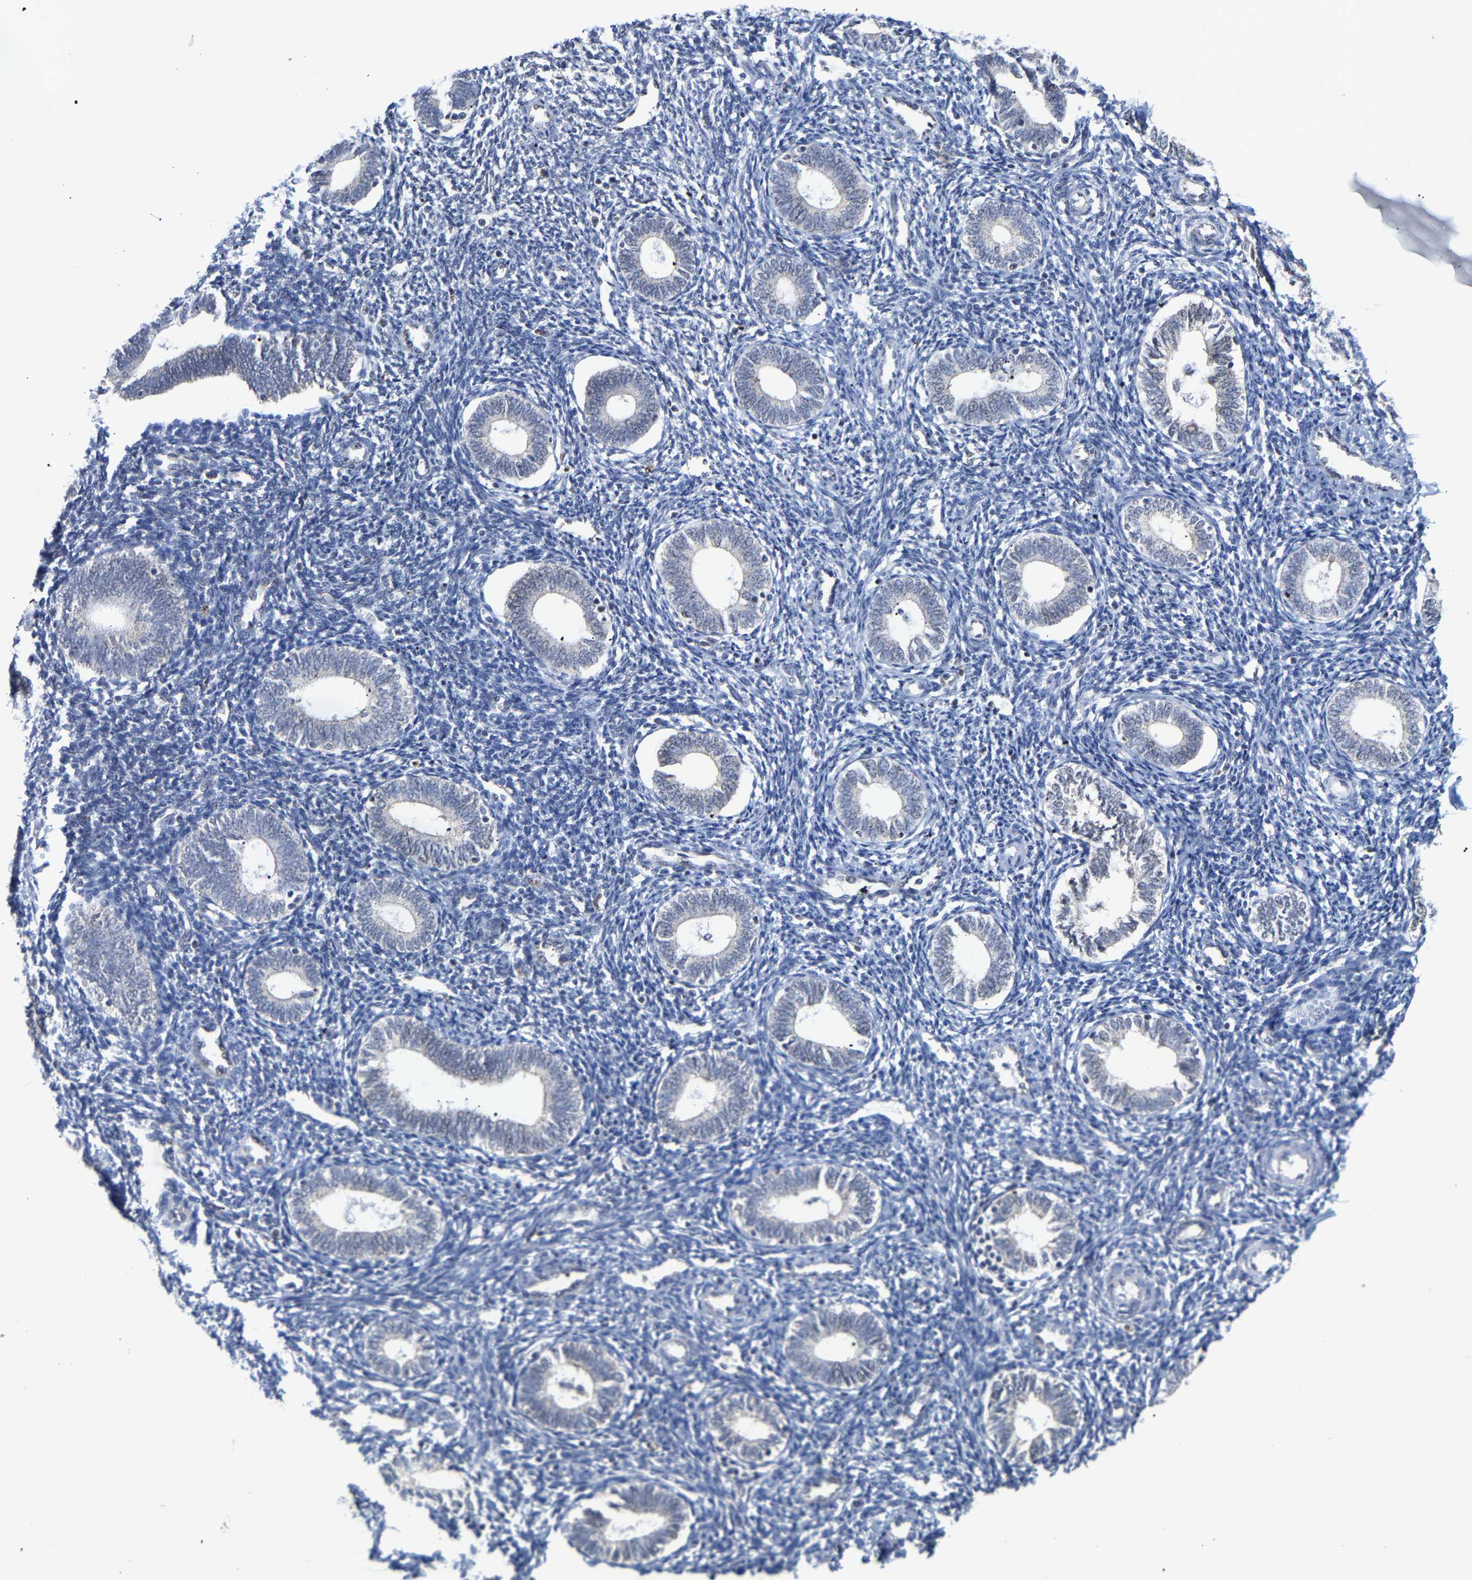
{"staining": {"intensity": "negative", "quantity": "none", "location": "none"}, "tissue": "endometrium", "cell_type": "Cells in endometrial stroma", "image_type": "normal", "snomed": [{"axis": "morphology", "description": "Normal tissue, NOS"}, {"axis": "topography", "description": "Endometrium"}], "caption": "Human endometrium stained for a protein using IHC shows no positivity in cells in endometrial stroma.", "gene": "PCNT", "patient": {"sex": "female", "age": 41}}